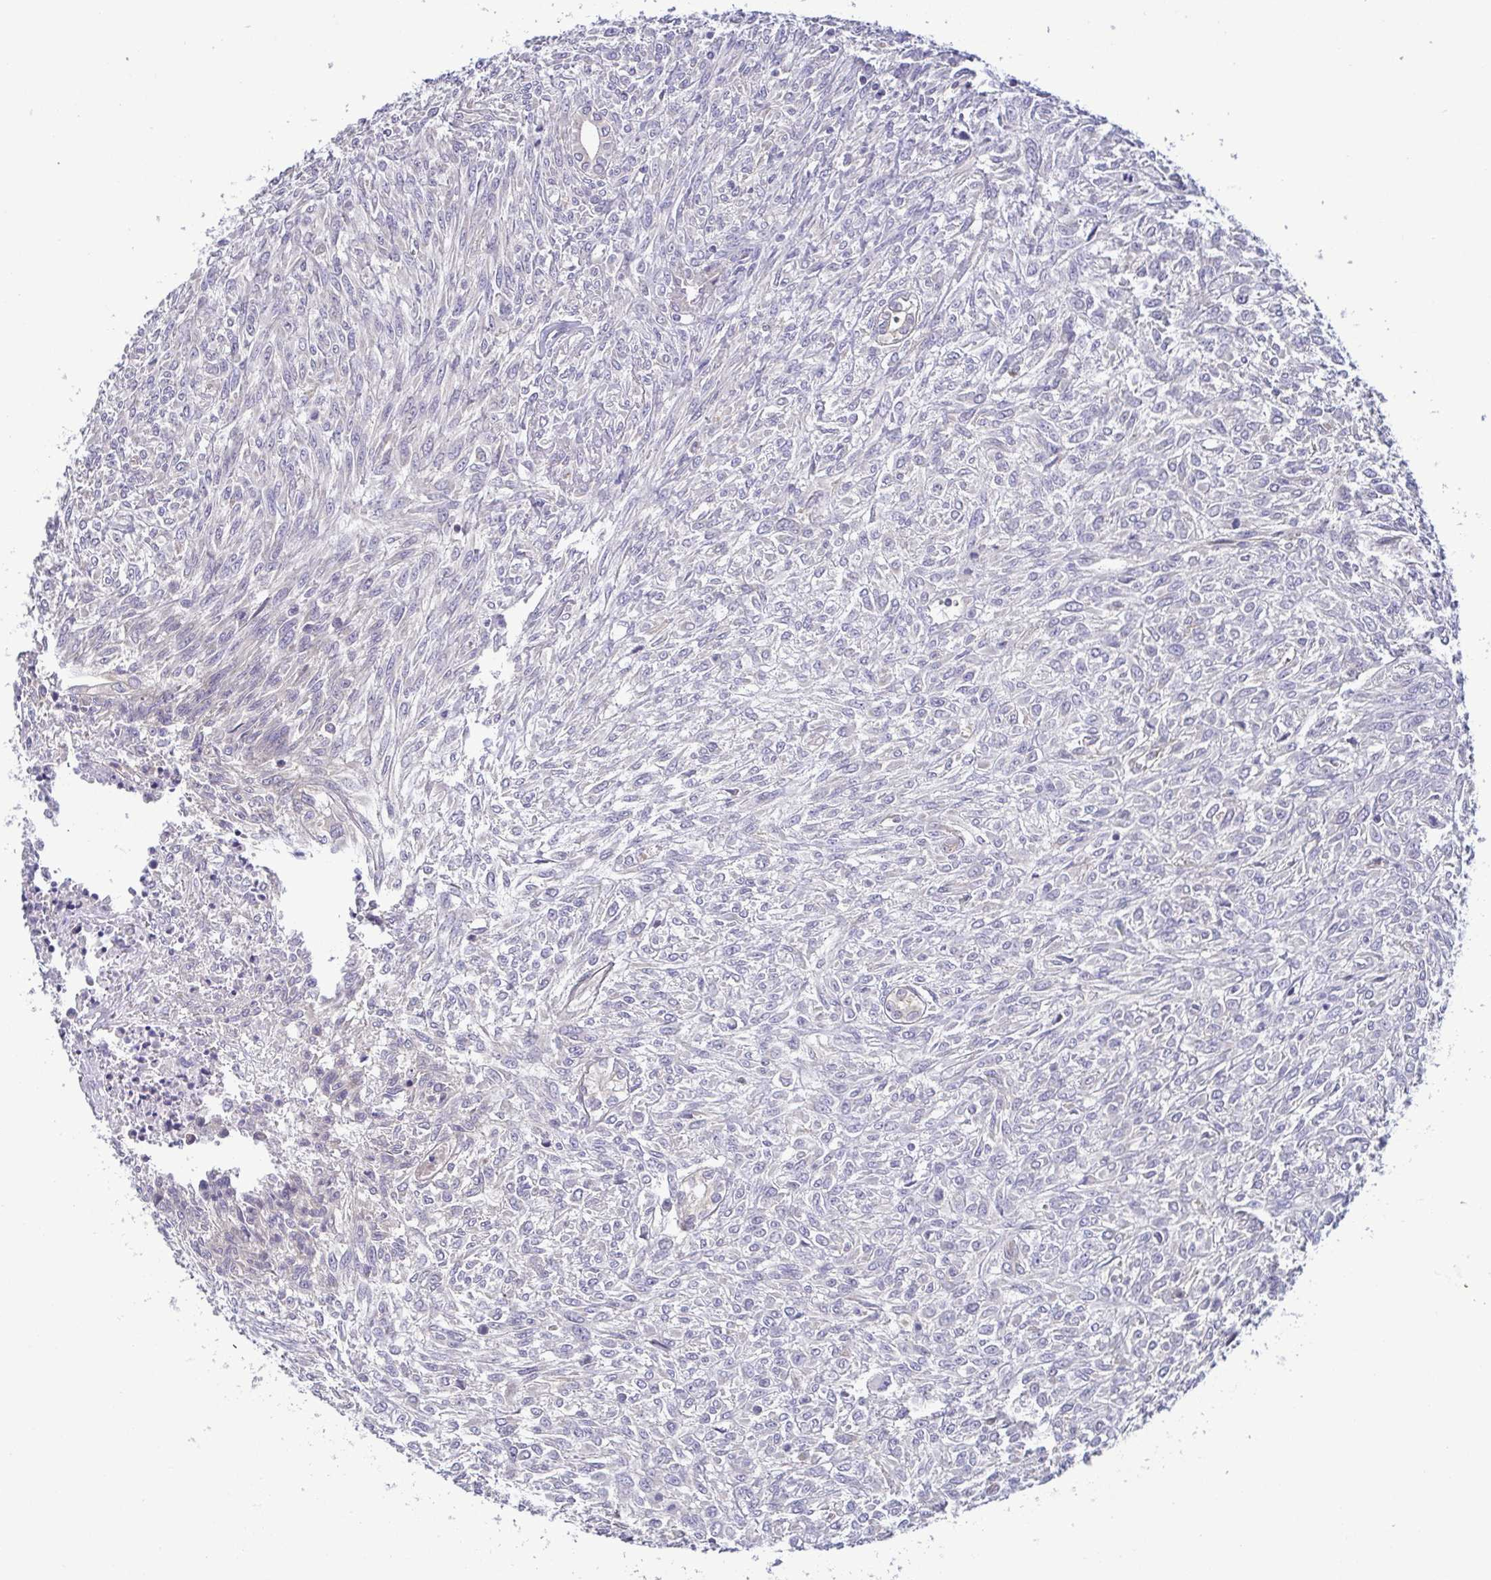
{"staining": {"intensity": "negative", "quantity": "none", "location": "none"}, "tissue": "renal cancer", "cell_type": "Tumor cells", "image_type": "cancer", "snomed": [{"axis": "morphology", "description": "Adenocarcinoma, NOS"}, {"axis": "topography", "description": "Kidney"}], "caption": "Immunohistochemistry photomicrograph of neoplastic tissue: adenocarcinoma (renal) stained with DAB (3,3'-diaminobenzidine) shows no significant protein expression in tumor cells.", "gene": "LMF2", "patient": {"sex": "male", "age": 58}}